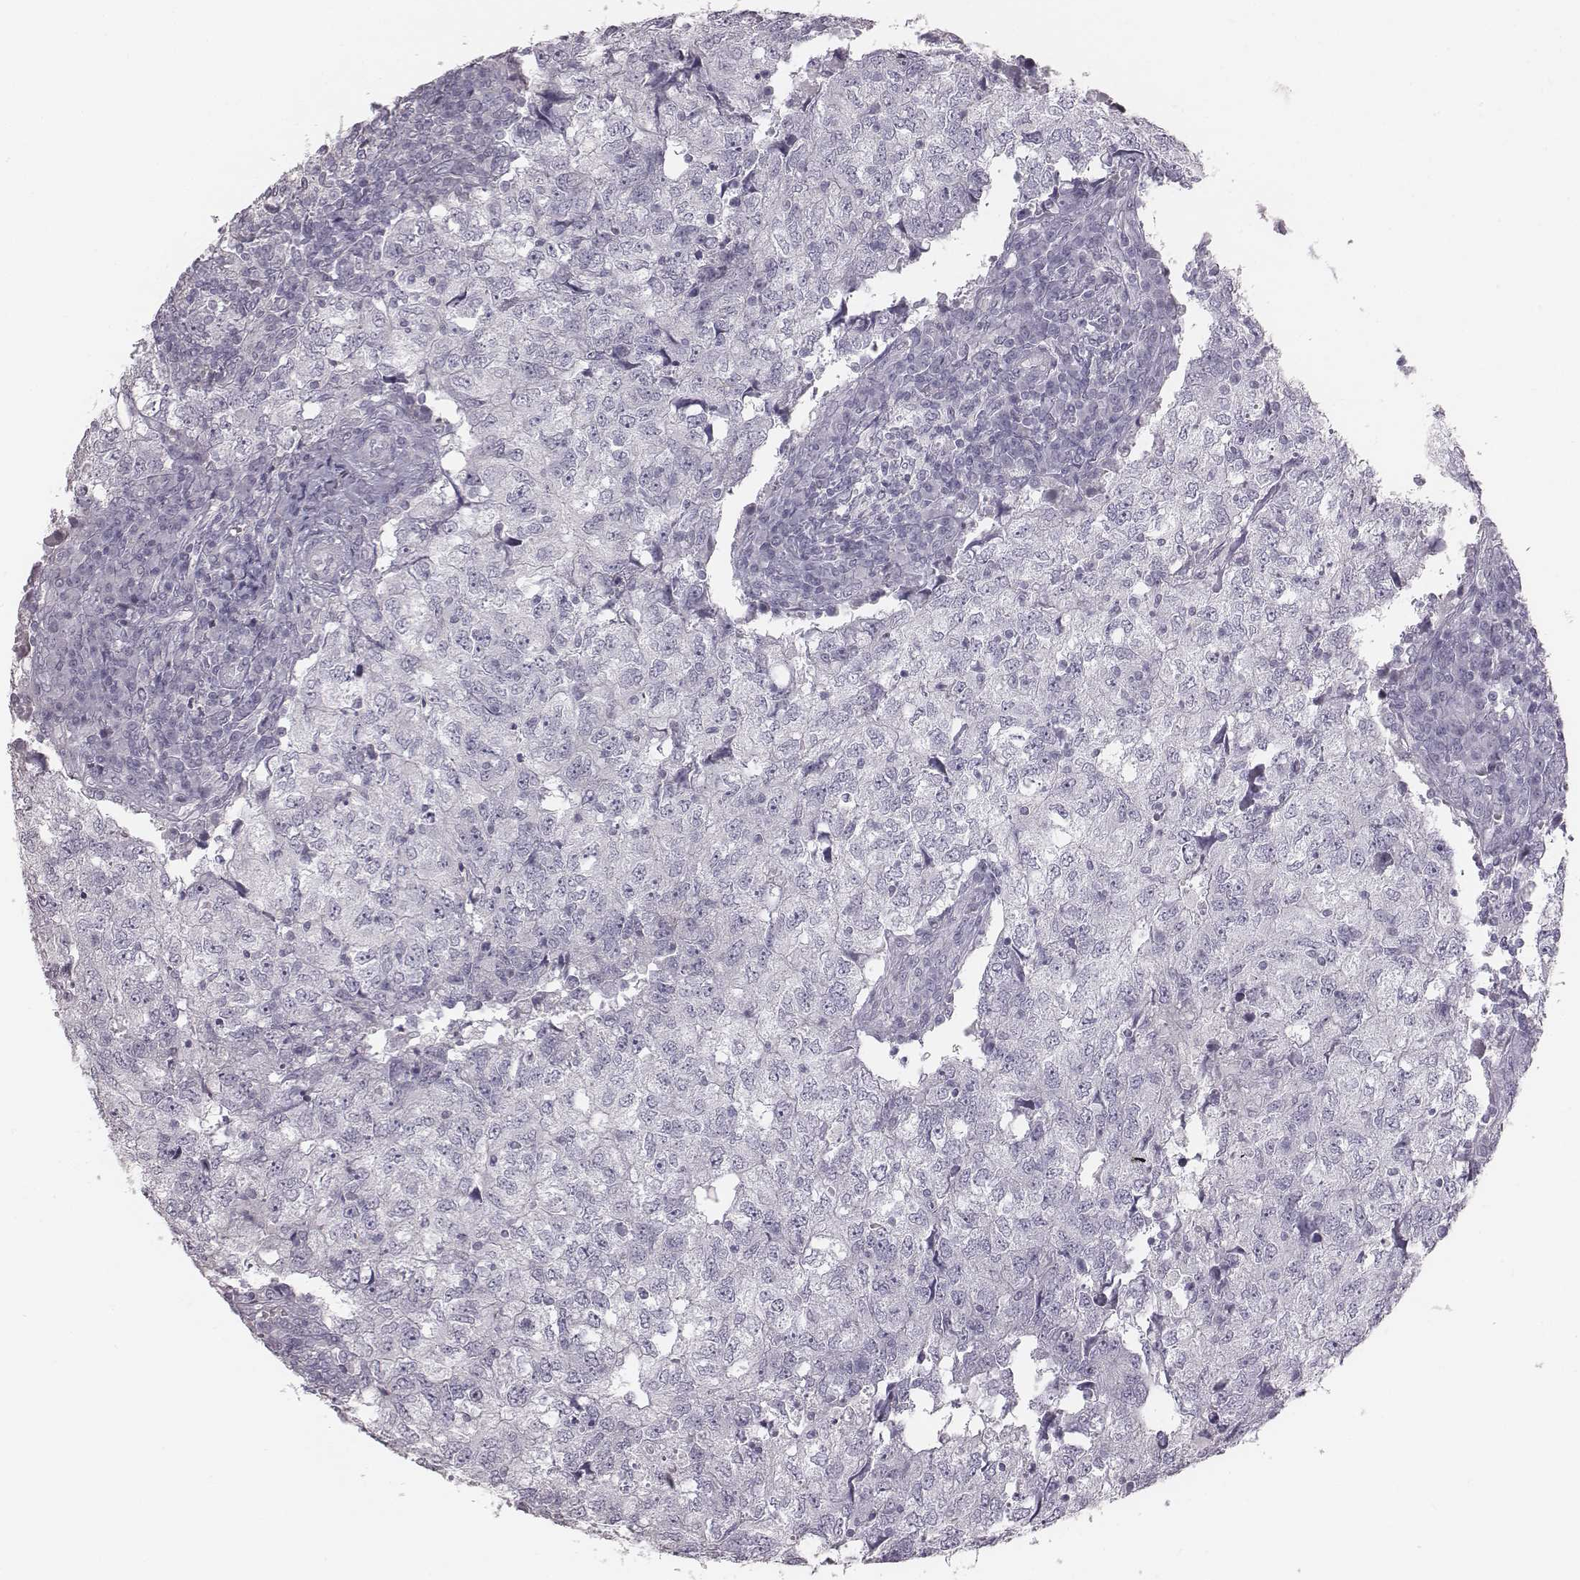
{"staining": {"intensity": "negative", "quantity": "none", "location": "none"}, "tissue": "breast cancer", "cell_type": "Tumor cells", "image_type": "cancer", "snomed": [{"axis": "morphology", "description": "Duct carcinoma"}, {"axis": "topography", "description": "Breast"}], "caption": "Micrograph shows no significant protein expression in tumor cells of breast cancer.", "gene": "C6orf58", "patient": {"sex": "female", "age": 30}}